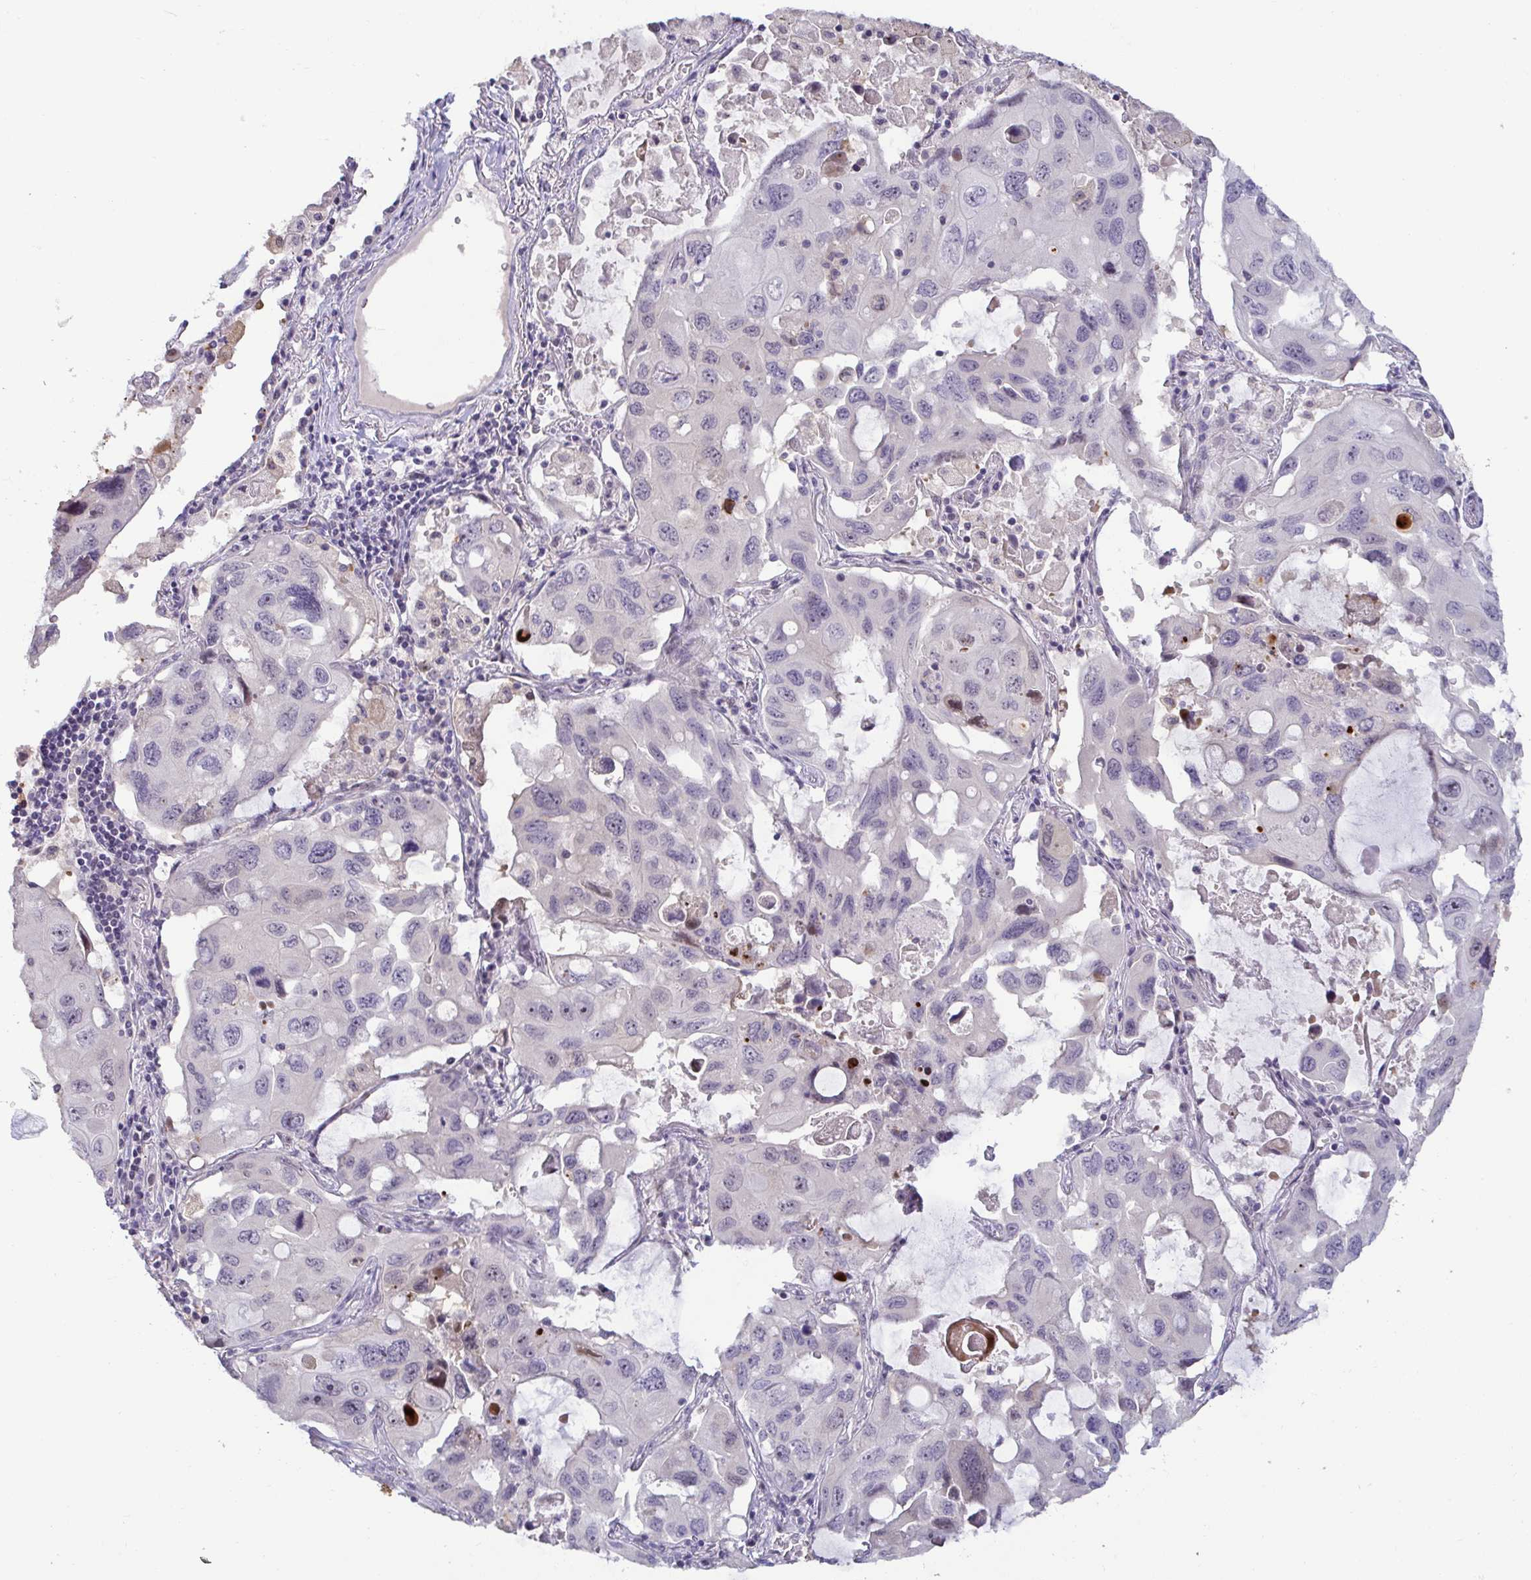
{"staining": {"intensity": "negative", "quantity": "none", "location": "none"}, "tissue": "lung cancer", "cell_type": "Tumor cells", "image_type": "cancer", "snomed": [{"axis": "morphology", "description": "Squamous cell carcinoma, NOS"}, {"axis": "topography", "description": "Lung"}], "caption": "This is an immunohistochemistry image of squamous cell carcinoma (lung). There is no positivity in tumor cells.", "gene": "GSTM1", "patient": {"sex": "female", "age": 73}}